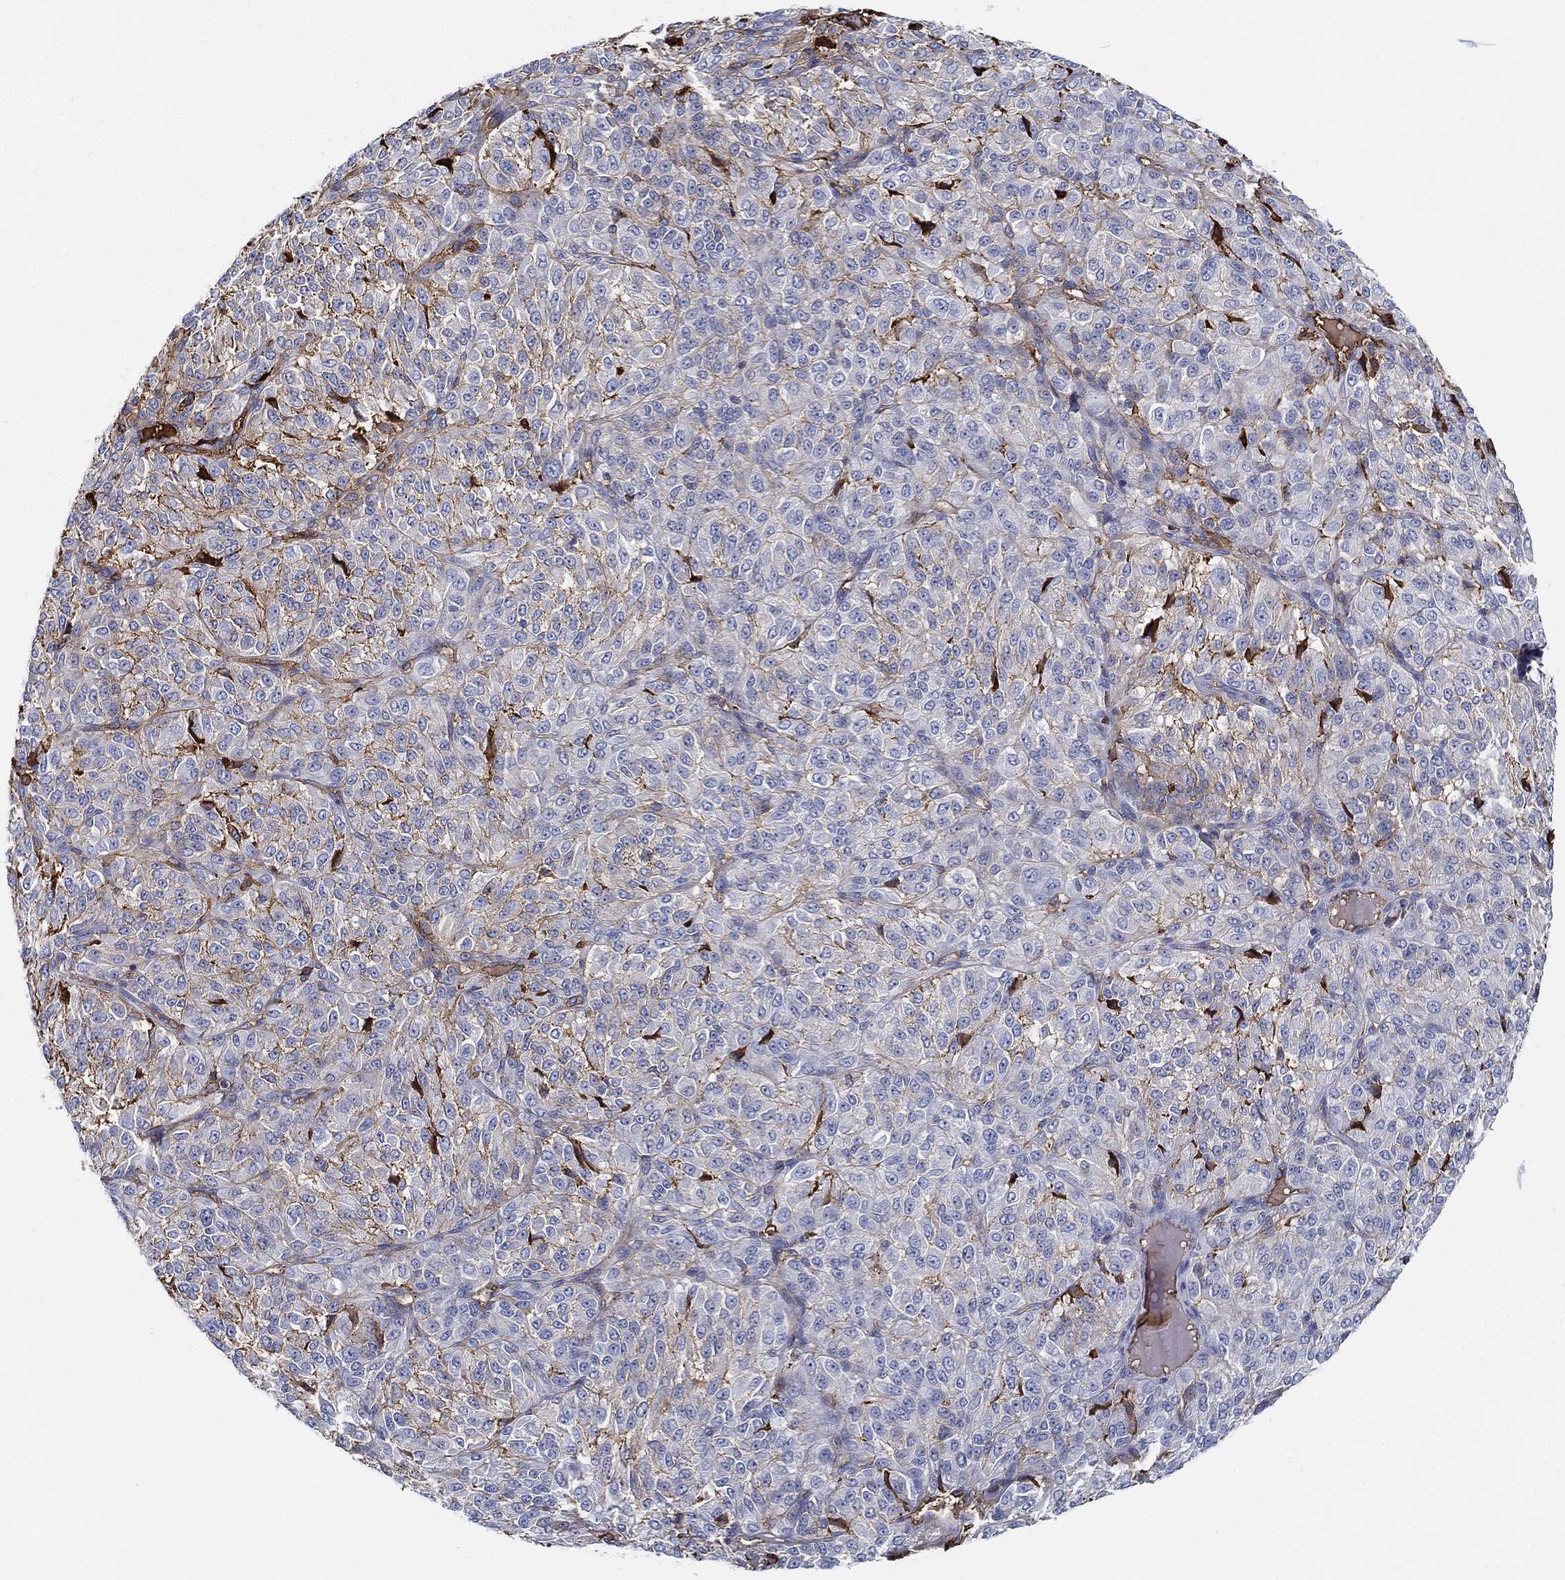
{"staining": {"intensity": "moderate", "quantity": "<25%", "location": "cytoplasmic/membranous"}, "tissue": "melanoma", "cell_type": "Tumor cells", "image_type": "cancer", "snomed": [{"axis": "morphology", "description": "Malignant melanoma, Metastatic site"}, {"axis": "topography", "description": "Brain"}], "caption": "Brown immunohistochemical staining in human melanoma demonstrates moderate cytoplasmic/membranous expression in about <25% of tumor cells.", "gene": "IFNB1", "patient": {"sex": "female", "age": 56}}